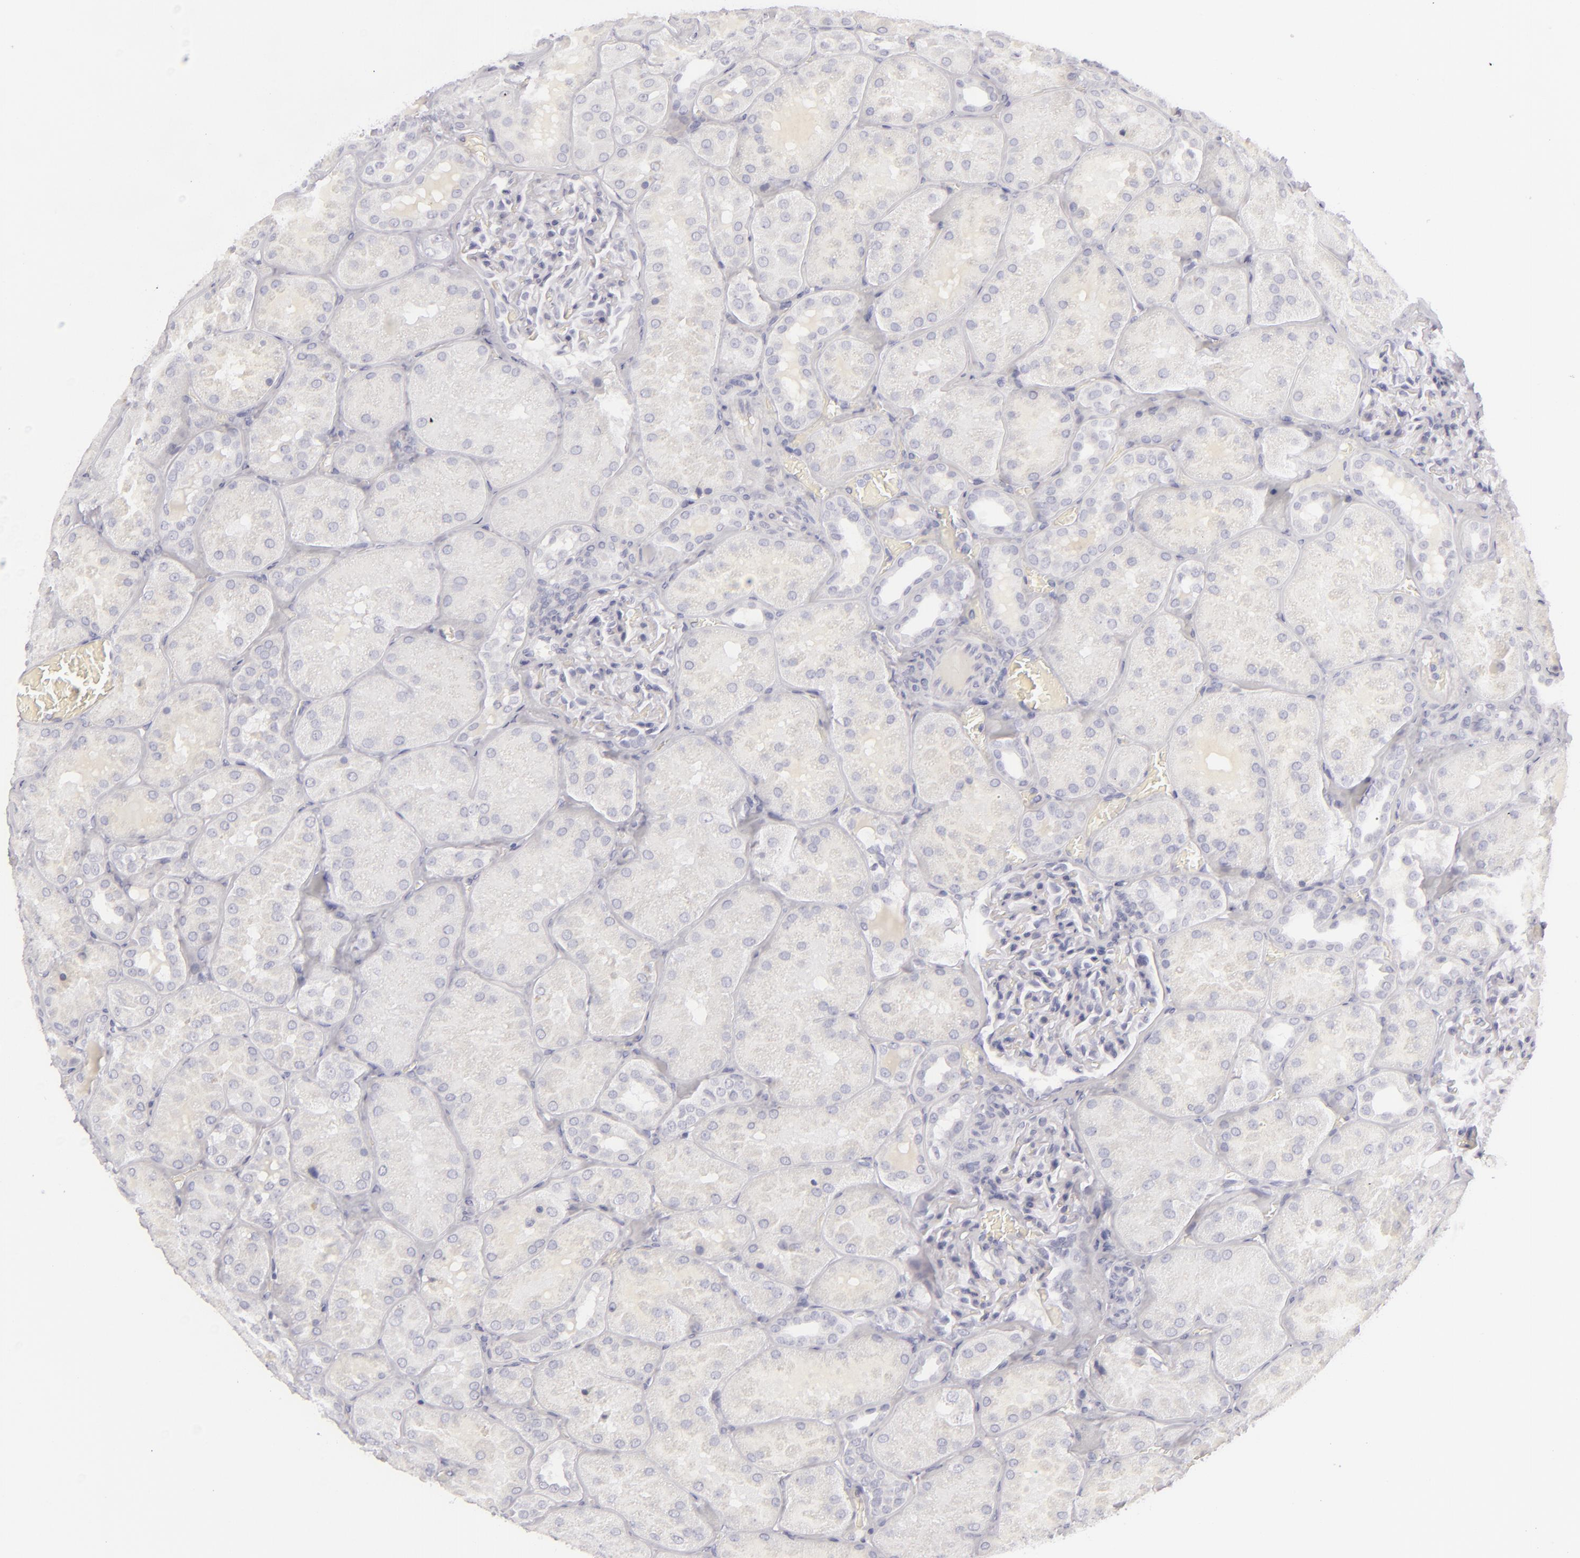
{"staining": {"intensity": "negative", "quantity": "none", "location": "none"}, "tissue": "kidney", "cell_type": "Cells in glomeruli", "image_type": "normal", "snomed": [{"axis": "morphology", "description": "Normal tissue, NOS"}, {"axis": "topography", "description": "Kidney"}], "caption": "A high-resolution photomicrograph shows immunohistochemistry (IHC) staining of benign kidney, which reveals no significant expression in cells in glomeruli.", "gene": "CDX2", "patient": {"sex": "male", "age": 28}}